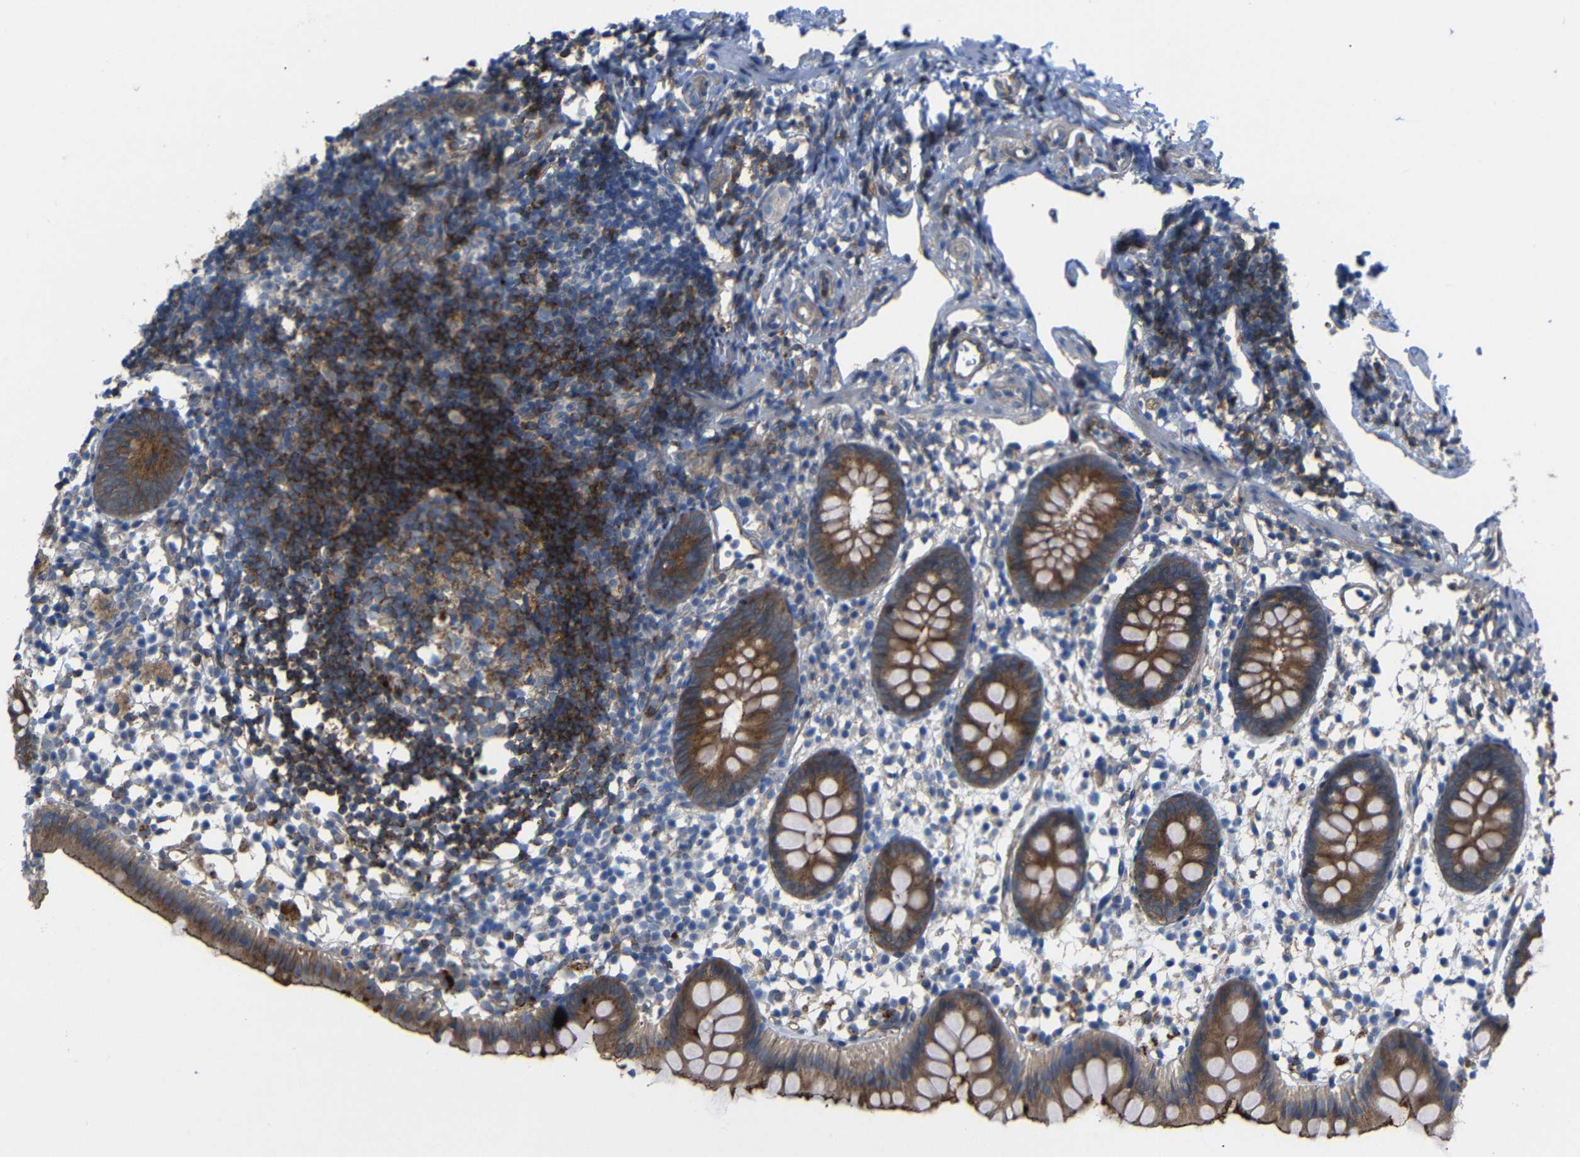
{"staining": {"intensity": "moderate", "quantity": ">75%", "location": "cytoplasmic/membranous"}, "tissue": "appendix", "cell_type": "Glandular cells", "image_type": "normal", "snomed": [{"axis": "morphology", "description": "Normal tissue, NOS"}, {"axis": "topography", "description": "Appendix"}], "caption": "Glandular cells display medium levels of moderate cytoplasmic/membranous positivity in about >75% of cells in normal human appendix.", "gene": "SYPL1", "patient": {"sex": "female", "age": 20}}